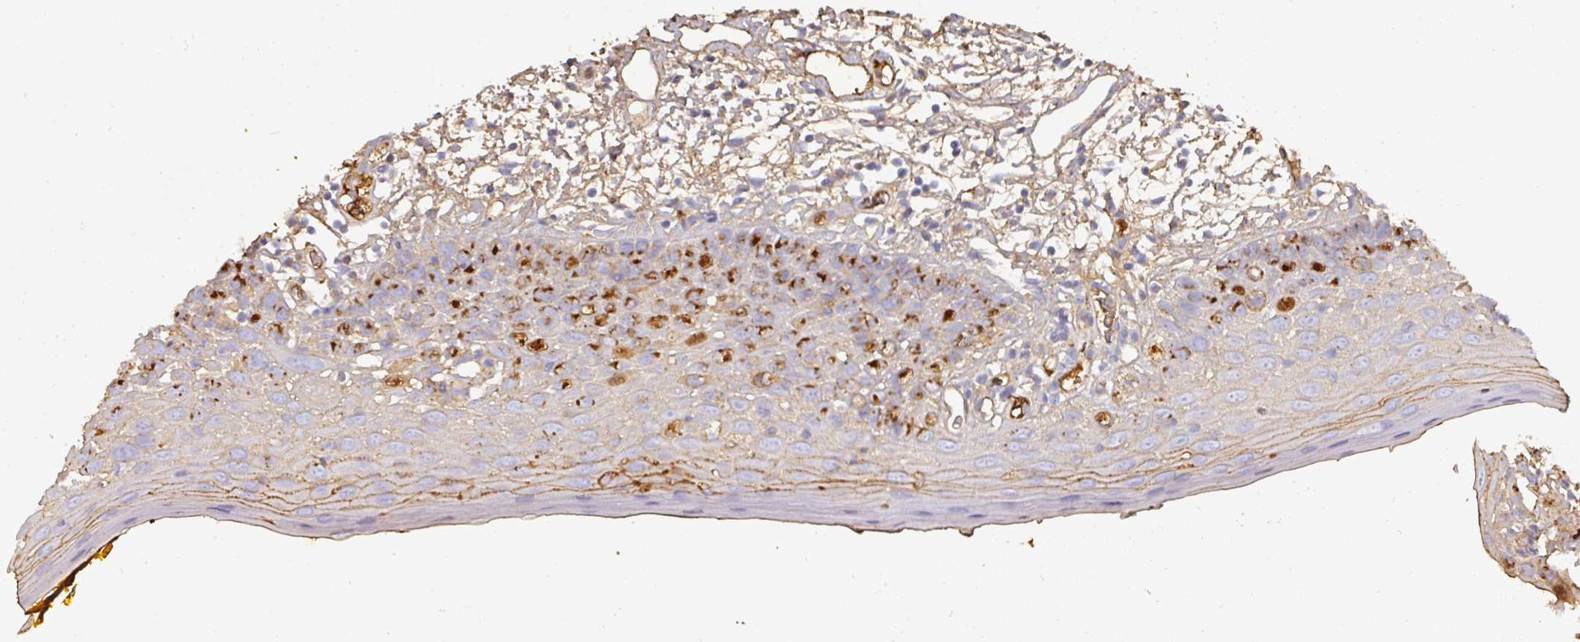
{"staining": {"intensity": "moderate", "quantity": "<25%", "location": "cytoplasmic/membranous"}, "tissue": "oral mucosa", "cell_type": "Squamous epithelial cells", "image_type": "normal", "snomed": [{"axis": "morphology", "description": "Normal tissue, NOS"}, {"axis": "morphology", "description": "Squamous cell carcinoma, NOS"}, {"axis": "topography", "description": "Oral tissue"}, {"axis": "topography", "description": "Tounge, NOS"}, {"axis": "topography", "description": "Head-Neck"}], "caption": "This is an image of immunohistochemistry (IHC) staining of benign oral mucosa, which shows moderate expression in the cytoplasmic/membranous of squamous epithelial cells.", "gene": "ALB", "patient": {"sex": "male", "age": 76}}